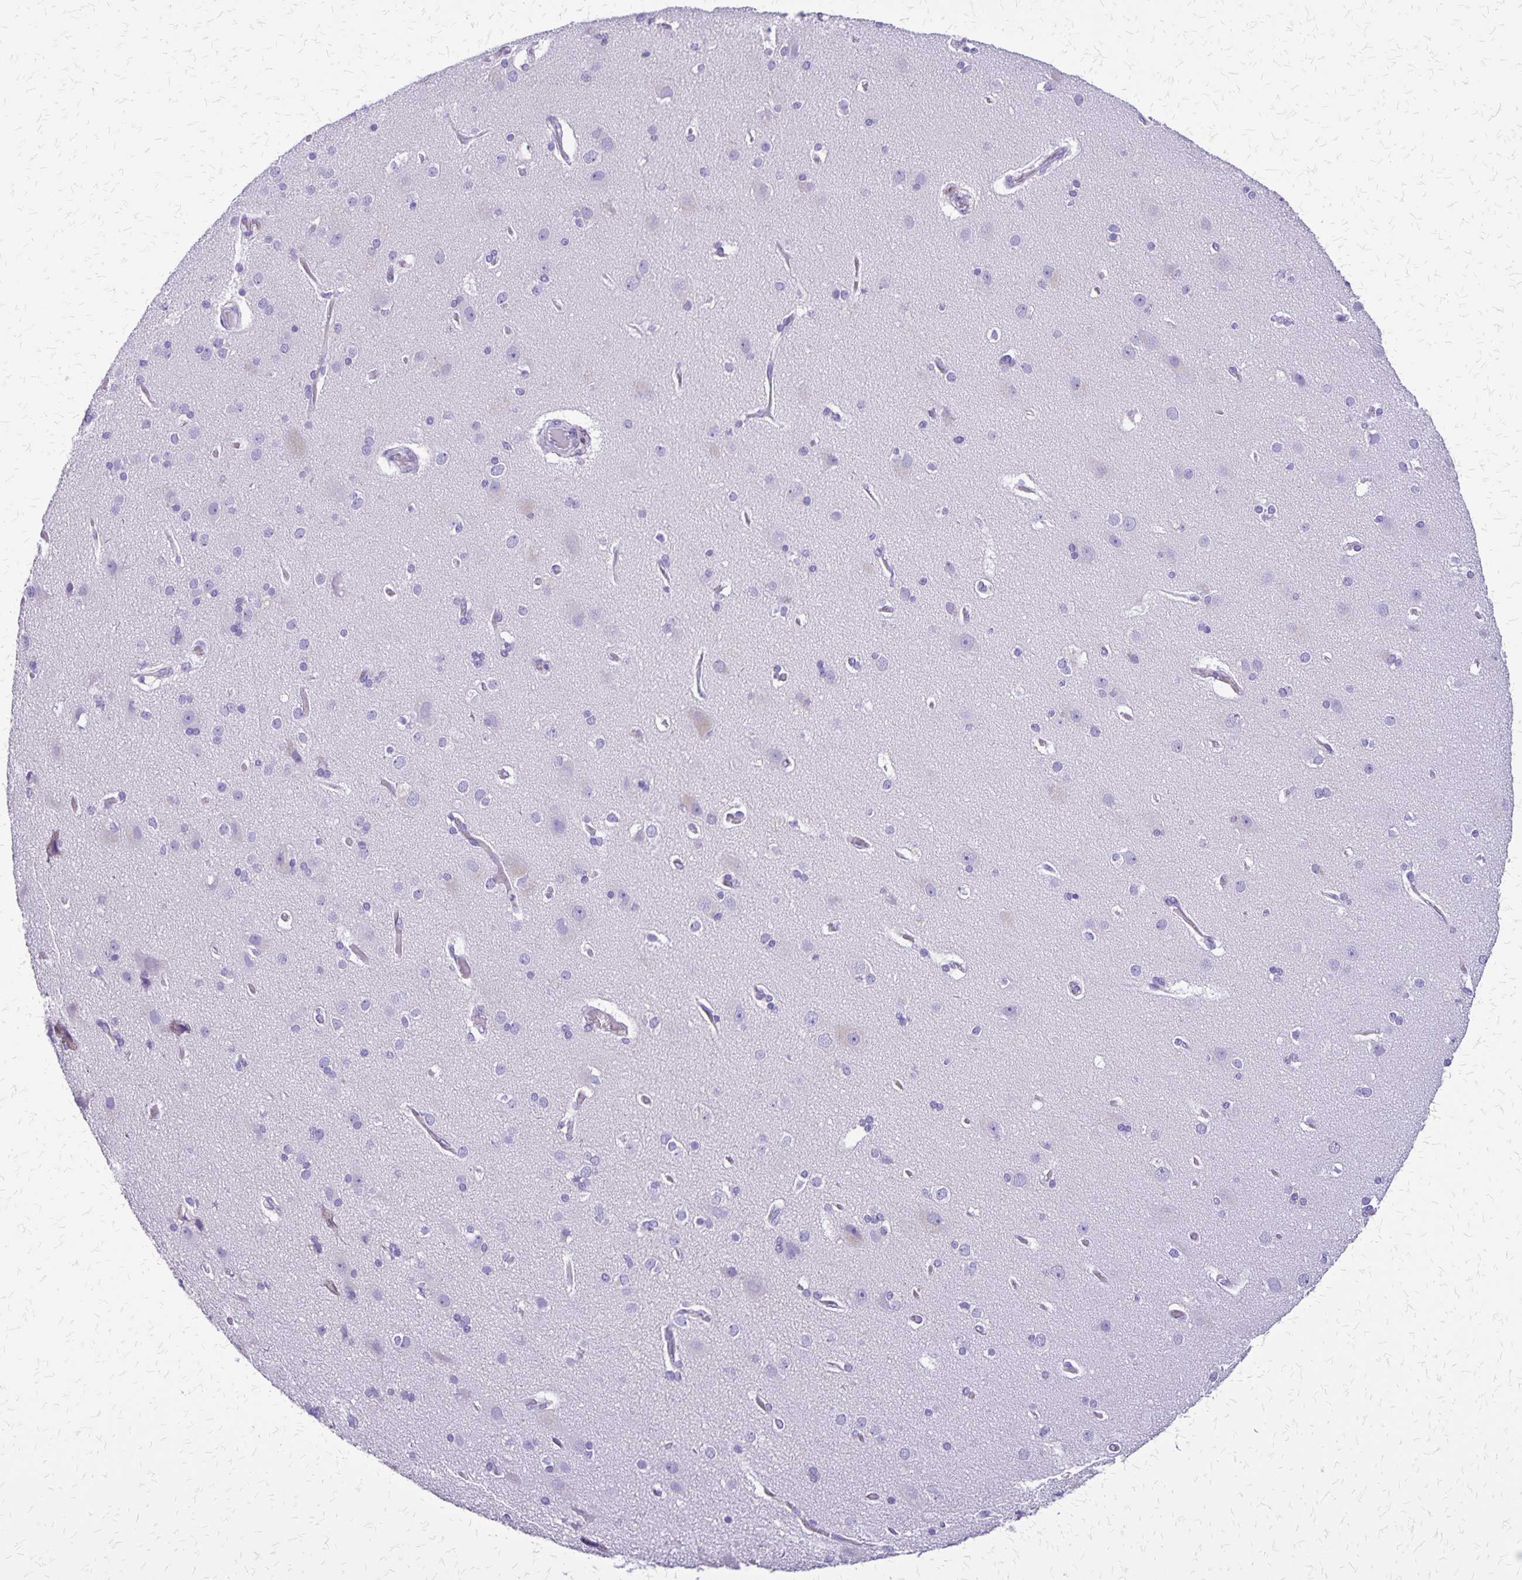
{"staining": {"intensity": "negative", "quantity": "none", "location": "none"}, "tissue": "cerebral cortex", "cell_type": "Endothelial cells", "image_type": "normal", "snomed": [{"axis": "morphology", "description": "Normal tissue, NOS"}, {"axis": "morphology", "description": "Glioma, malignant, High grade"}, {"axis": "topography", "description": "Cerebral cortex"}], "caption": "Cerebral cortex was stained to show a protein in brown. There is no significant expression in endothelial cells. (DAB (3,3'-diaminobenzidine) immunohistochemistry (IHC), high magnification).", "gene": "SLC13A2", "patient": {"sex": "male", "age": 71}}